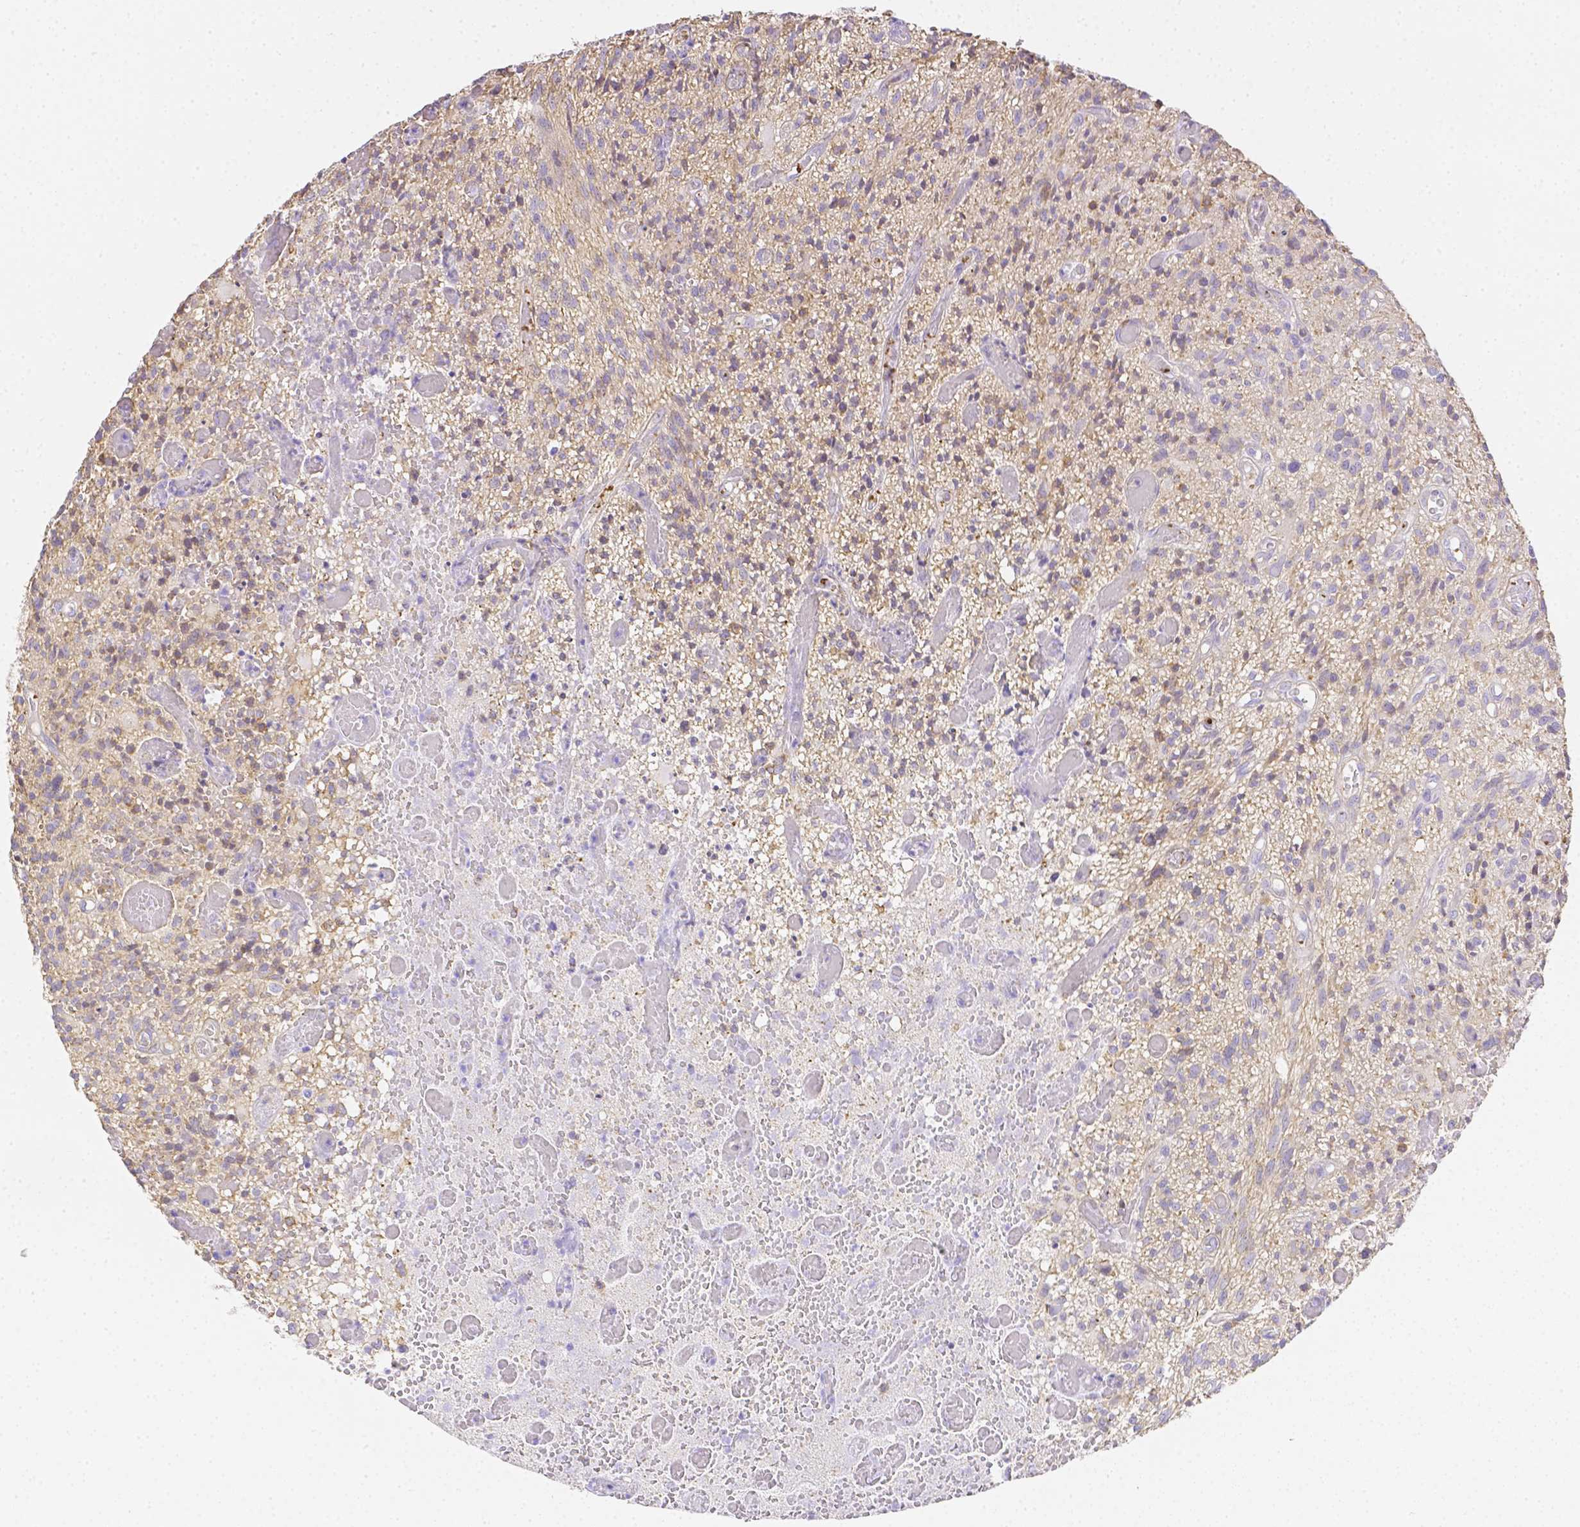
{"staining": {"intensity": "negative", "quantity": "none", "location": "none"}, "tissue": "glioma", "cell_type": "Tumor cells", "image_type": "cancer", "snomed": [{"axis": "morphology", "description": "Glioma, malignant, High grade"}, {"axis": "topography", "description": "Brain"}], "caption": "This is a image of IHC staining of malignant glioma (high-grade), which shows no staining in tumor cells. (Stains: DAB immunohistochemistry (IHC) with hematoxylin counter stain, Microscopy: brightfield microscopy at high magnification).", "gene": "ASAH2", "patient": {"sex": "male", "age": 75}}